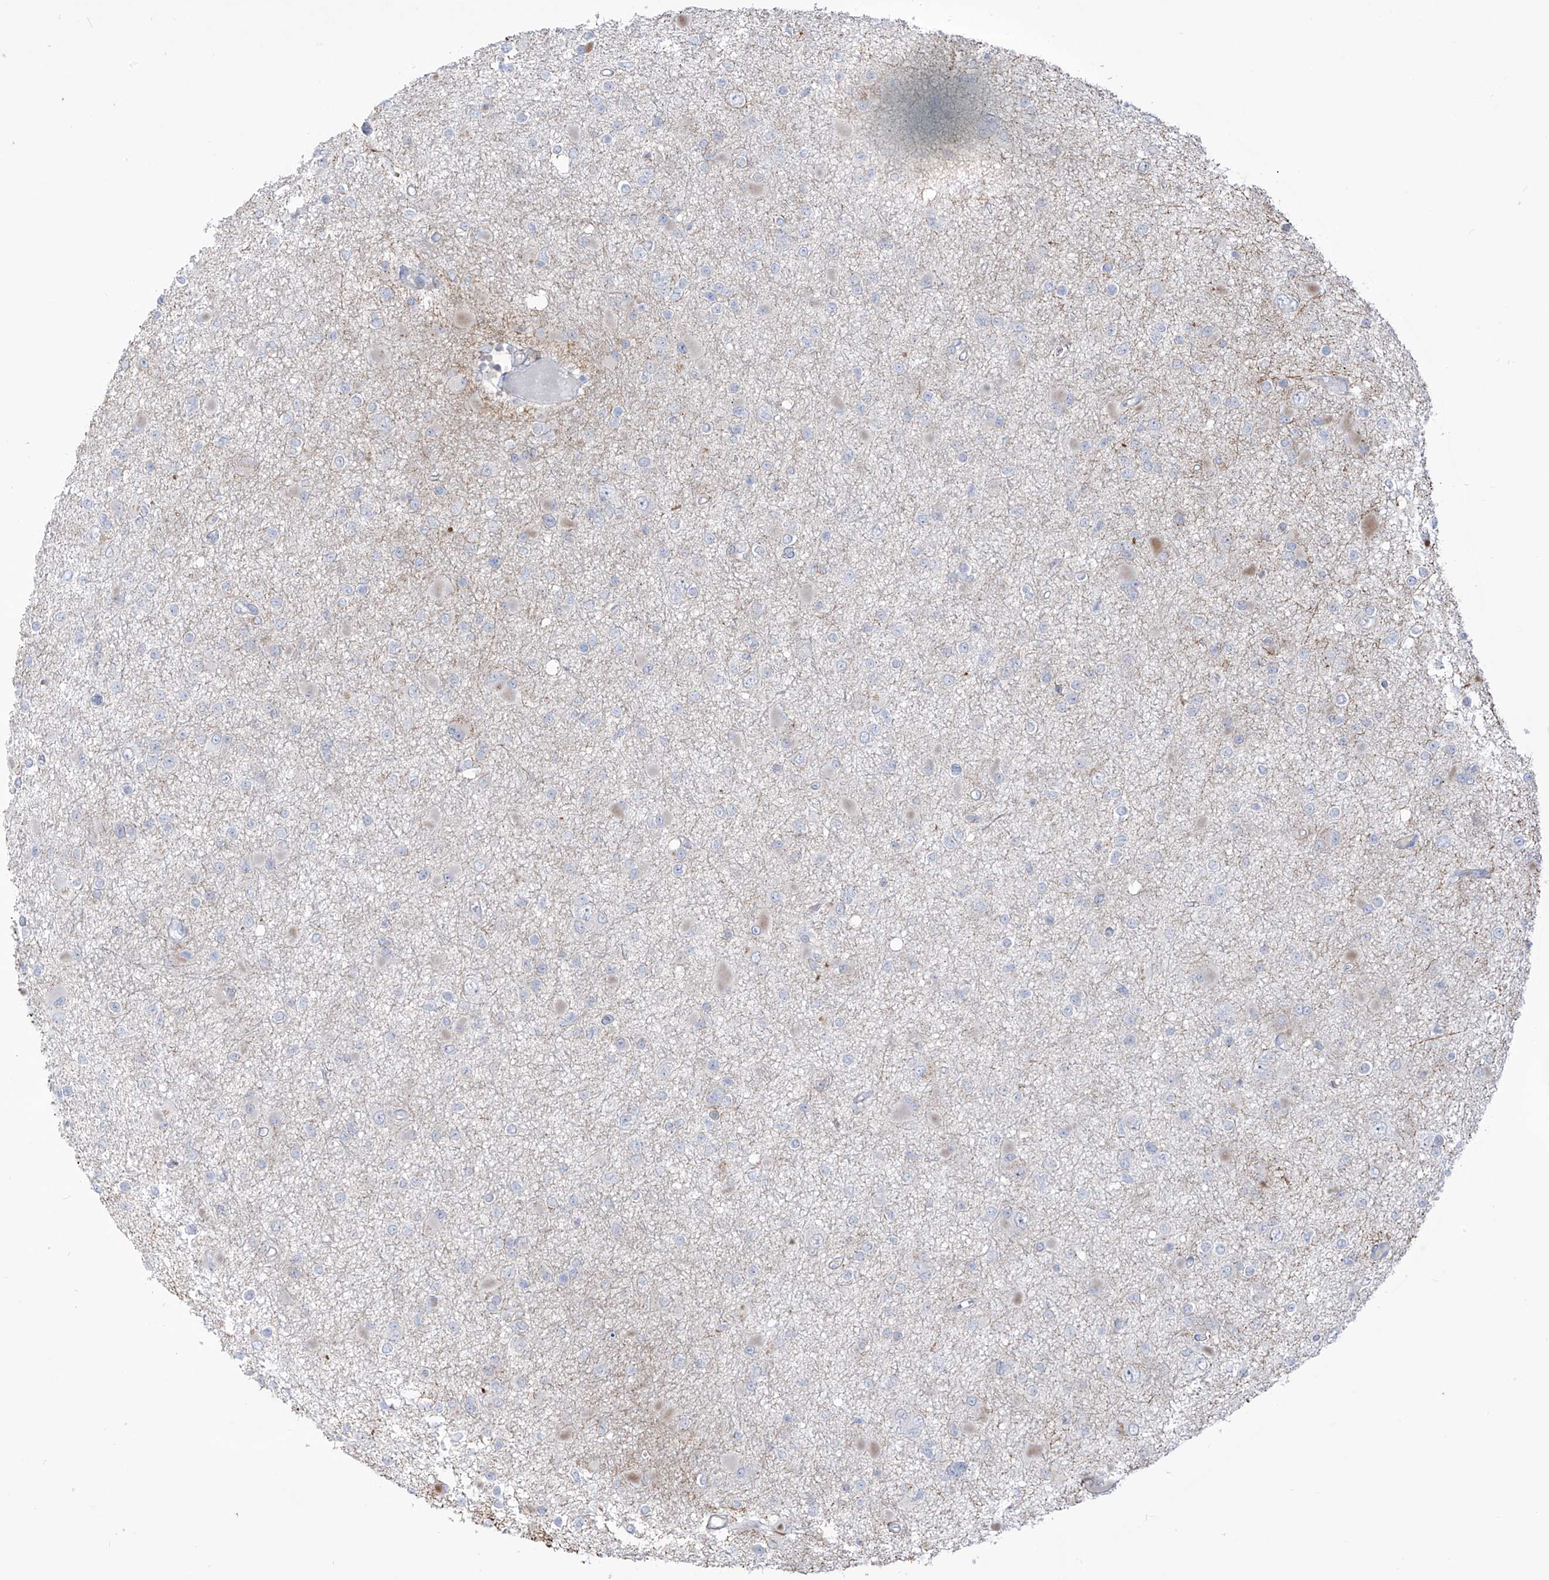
{"staining": {"intensity": "negative", "quantity": "none", "location": "none"}, "tissue": "glioma", "cell_type": "Tumor cells", "image_type": "cancer", "snomed": [{"axis": "morphology", "description": "Glioma, malignant, Low grade"}, {"axis": "topography", "description": "Brain"}], "caption": "IHC micrograph of neoplastic tissue: glioma stained with DAB exhibits no significant protein expression in tumor cells.", "gene": "NOTO", "patient": {"sex": "female", "age": 22}}